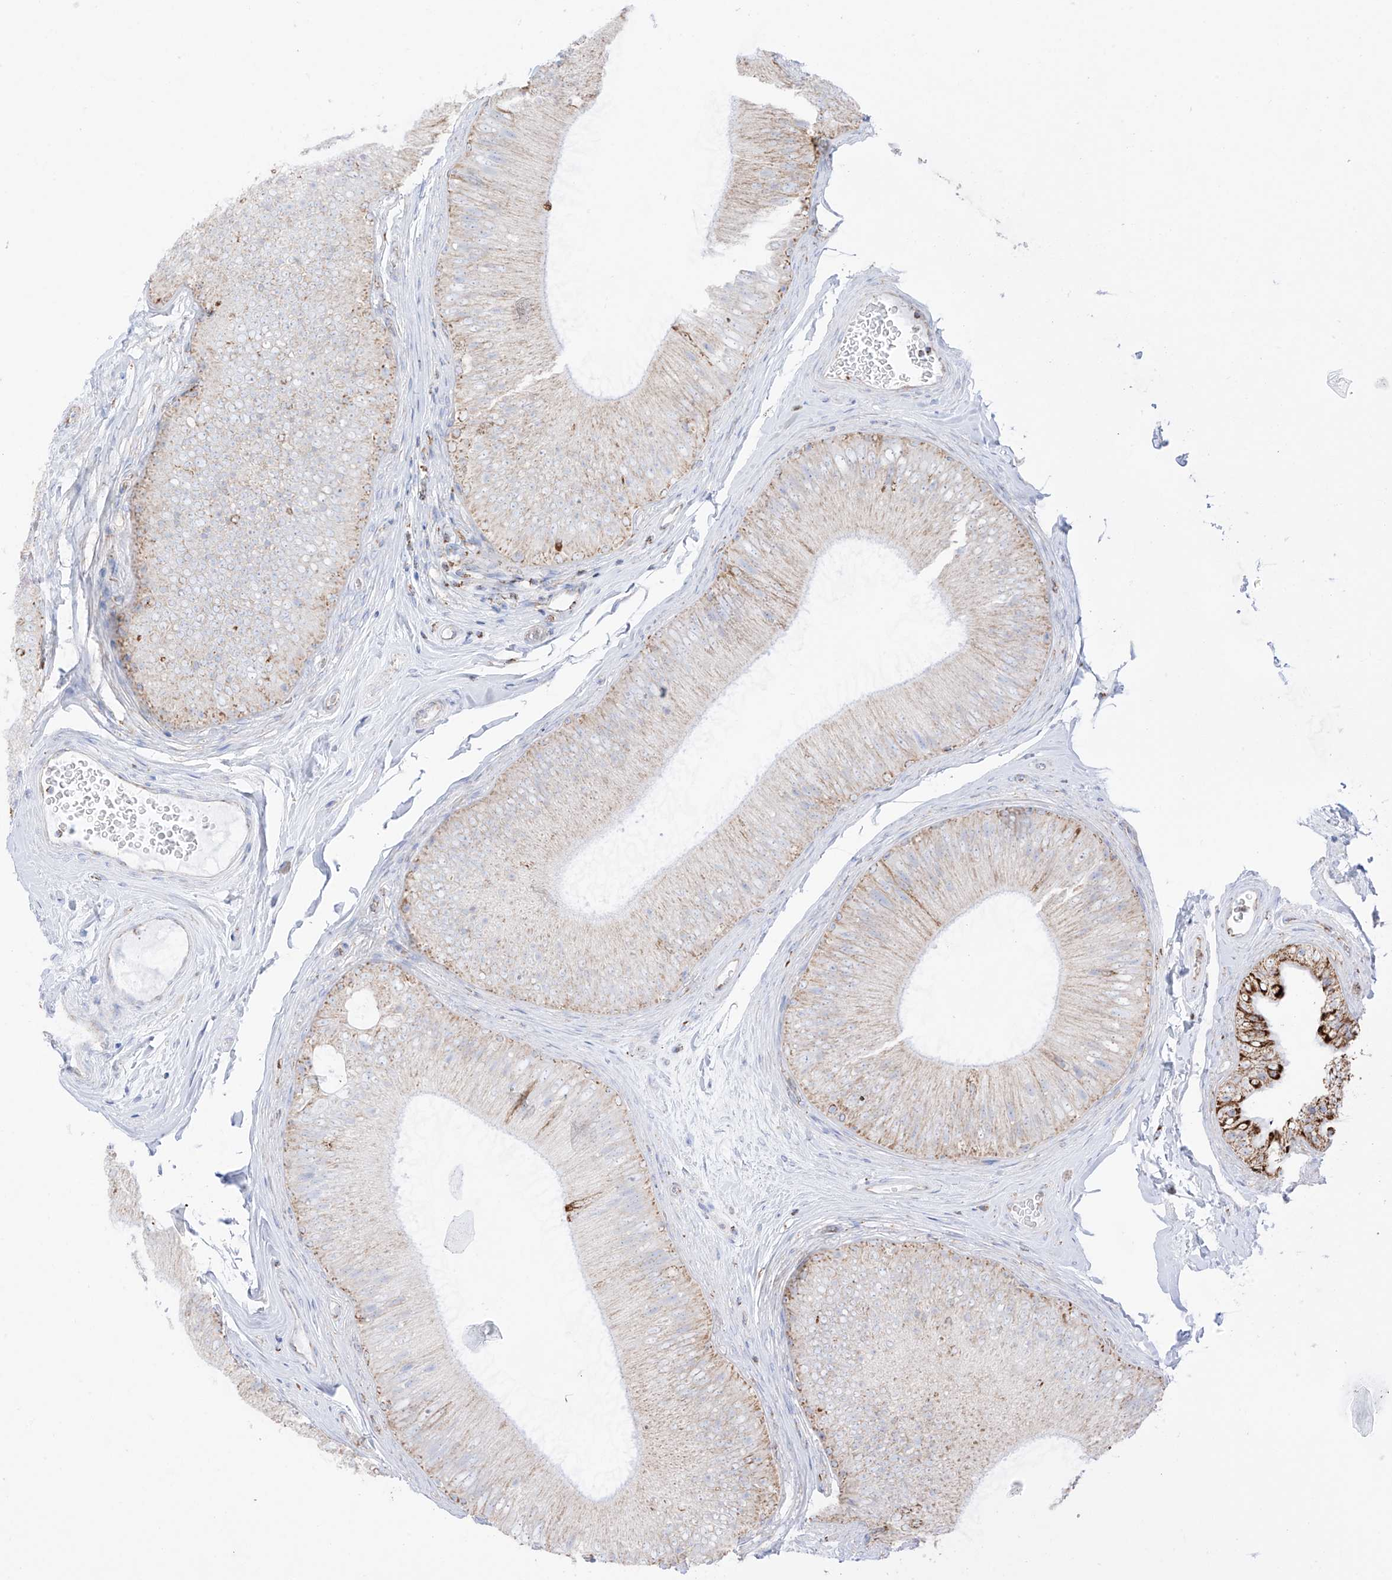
{"staining": {"intensity": "strong", "quantity": "<25%", "location": "cytoplasmic/membranous"}, "tissue": "epididymis", "cell_type": "Glandular cells", "image_type": "normal", "snomed": [{"axis": "morphology", "description": "Normal tissue, NOS"}, {"axis": "topography", "description": "Epididymis"}], "caption": "Strong cytoplasmic/membranous positivity for a protein is identified in approximately <25% of glandular cells of benign epididymis using IHC.", "gene": "XKR3", "patient": {"sex": "male", "age": 45}}